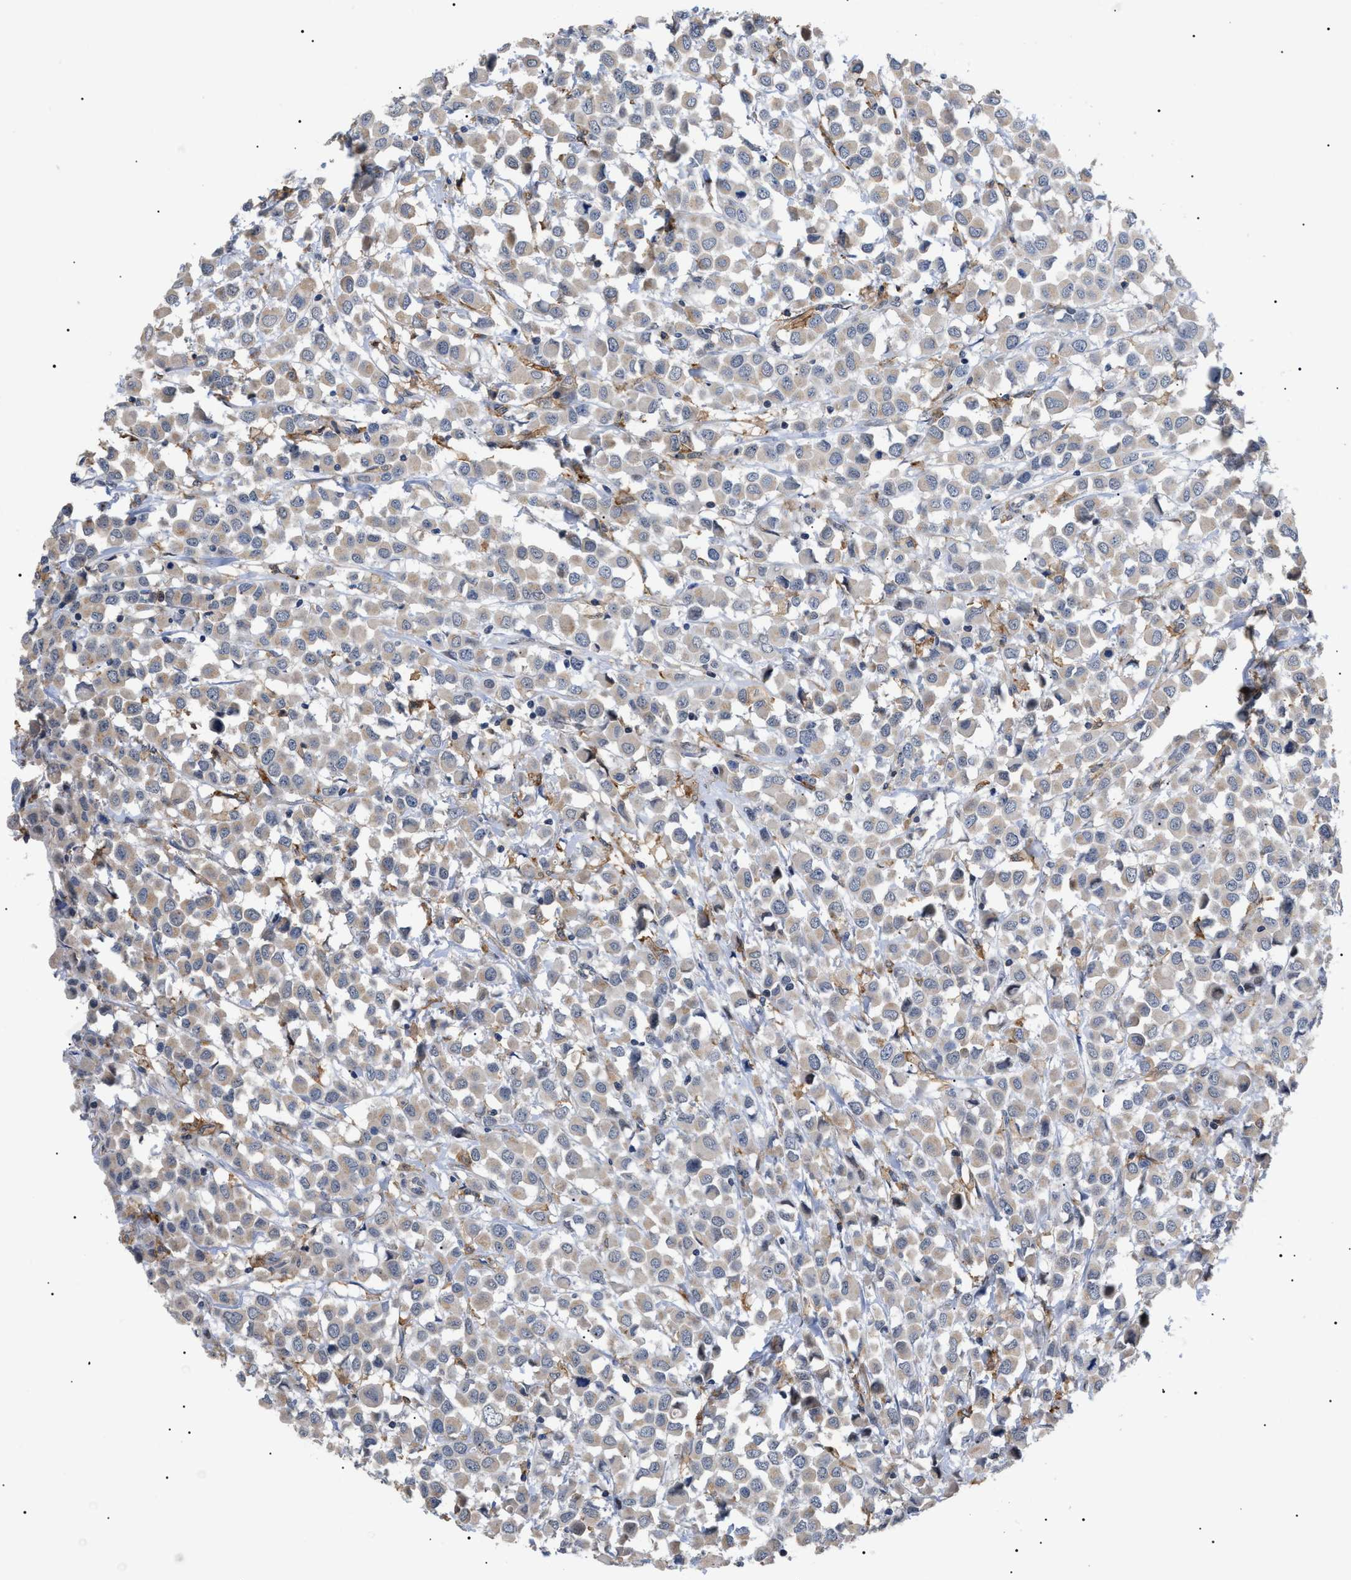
{"staining": {"intensity": "weak", "quantity": "25%-75%", "location": "cytoplasmic/membranous"}, "tissue": "breast cancer", "cell_type": "Tumor cells", "image_type": "cancer", "snomed": [{"axis": "morphology", "description": "Duct carcinoma"}, {"axis": "topography", "description": "Breast"}], "caption": "Approximately 25%-75% of tumor cells in breast intraductal carcinoma display weak cytoplasmic/membranous protein staining as visualized by brown immunohistochemical staining.", "gene": "CD300A", "patient": {"sex": "female", "age": 61}}